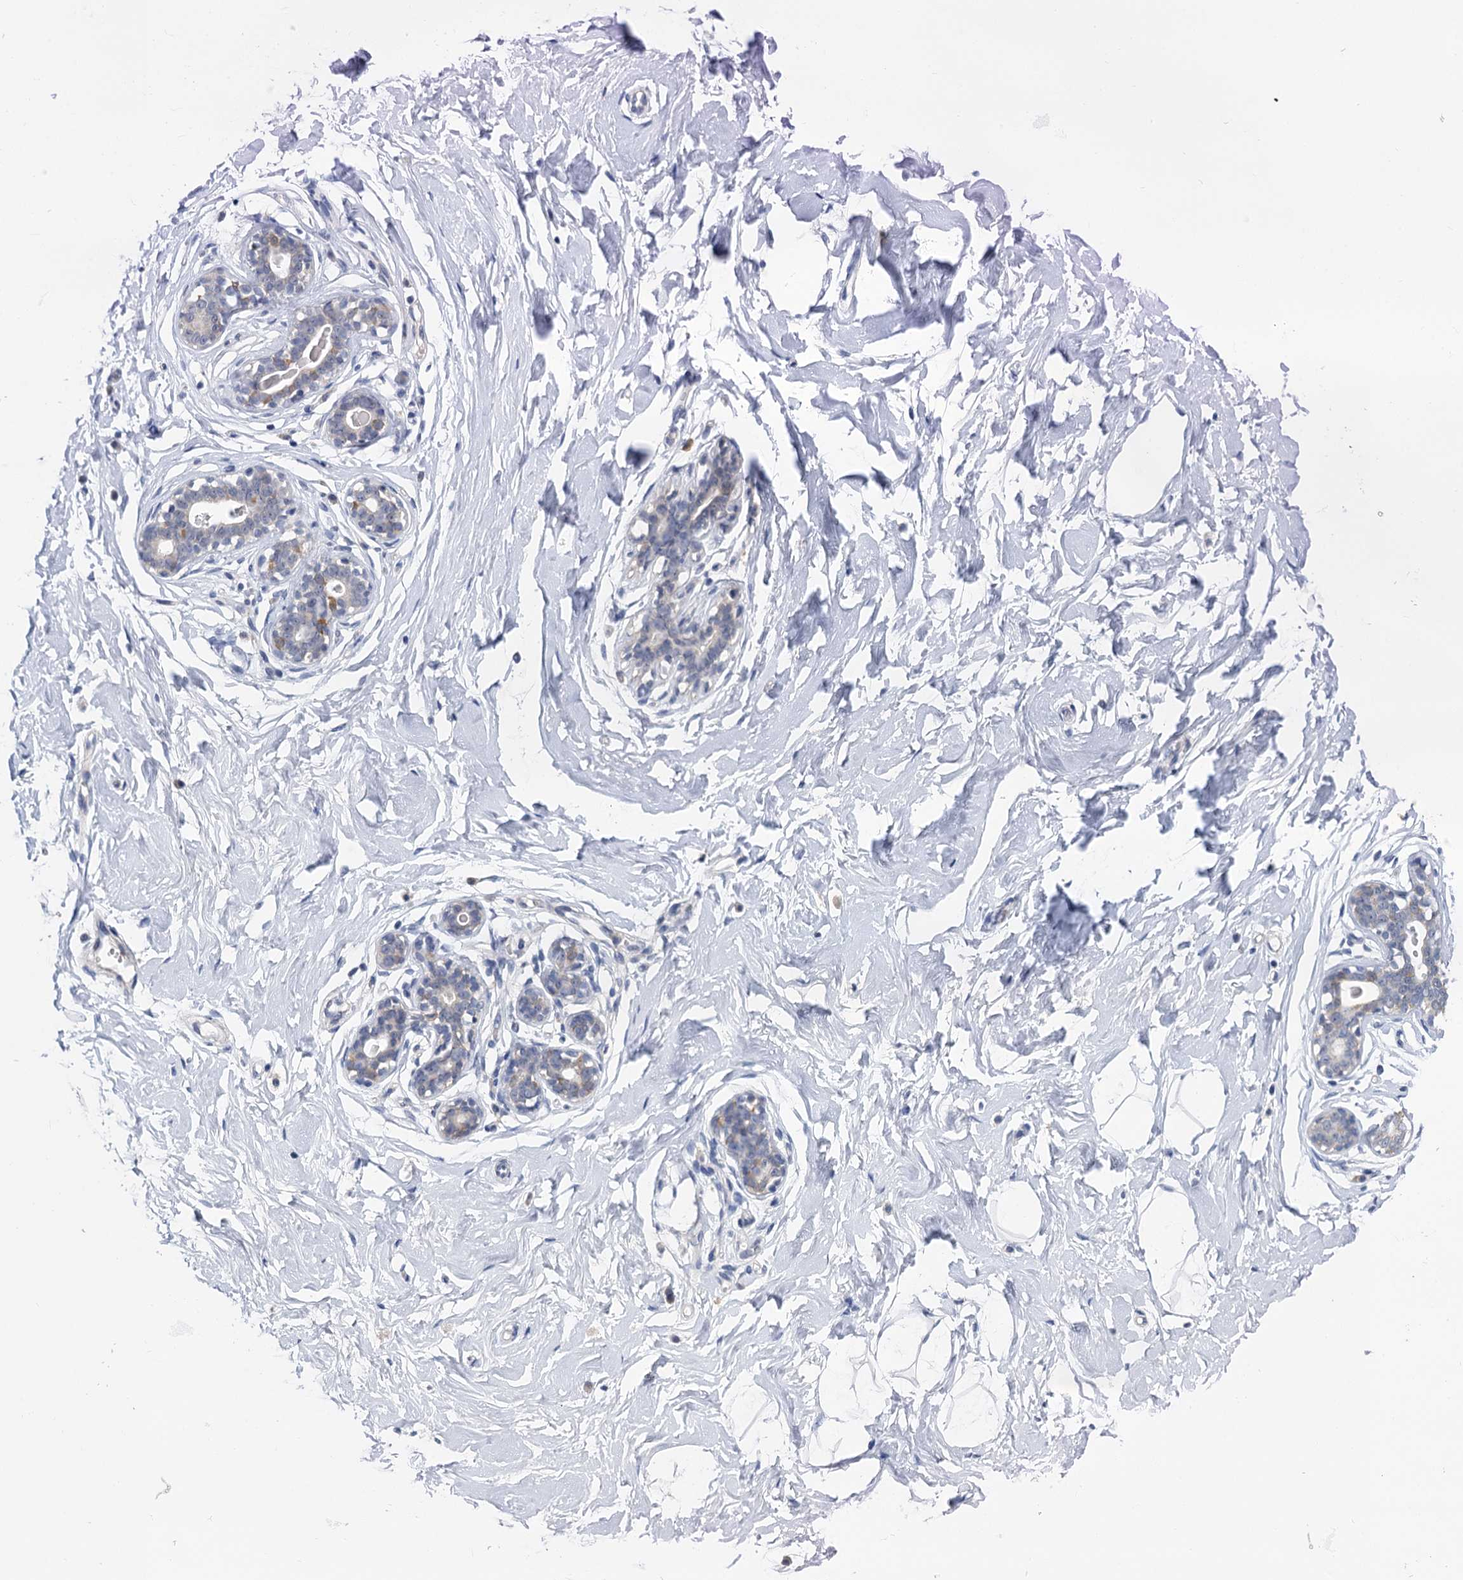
{"staining": {"intensity": "negative", "quantity": "none", "location": "none"}, "tissue": "breast", "cell_type": "Adipocytes", "image_type": "normal", "snomed": [{"axis": "morphology", "description": "Normal tissue, NOS"}, {"axis": "morphology", "description": "Adenoma, NOS"}, {"axis": "topography", "description": "Breast"}], "caption": "This is a histopathology image of IHC staining of unremarkable breast, which shows no expression in adipocytes.", "gene": "ANKRD42", "patient": {"sex": "female", "age": 23}}